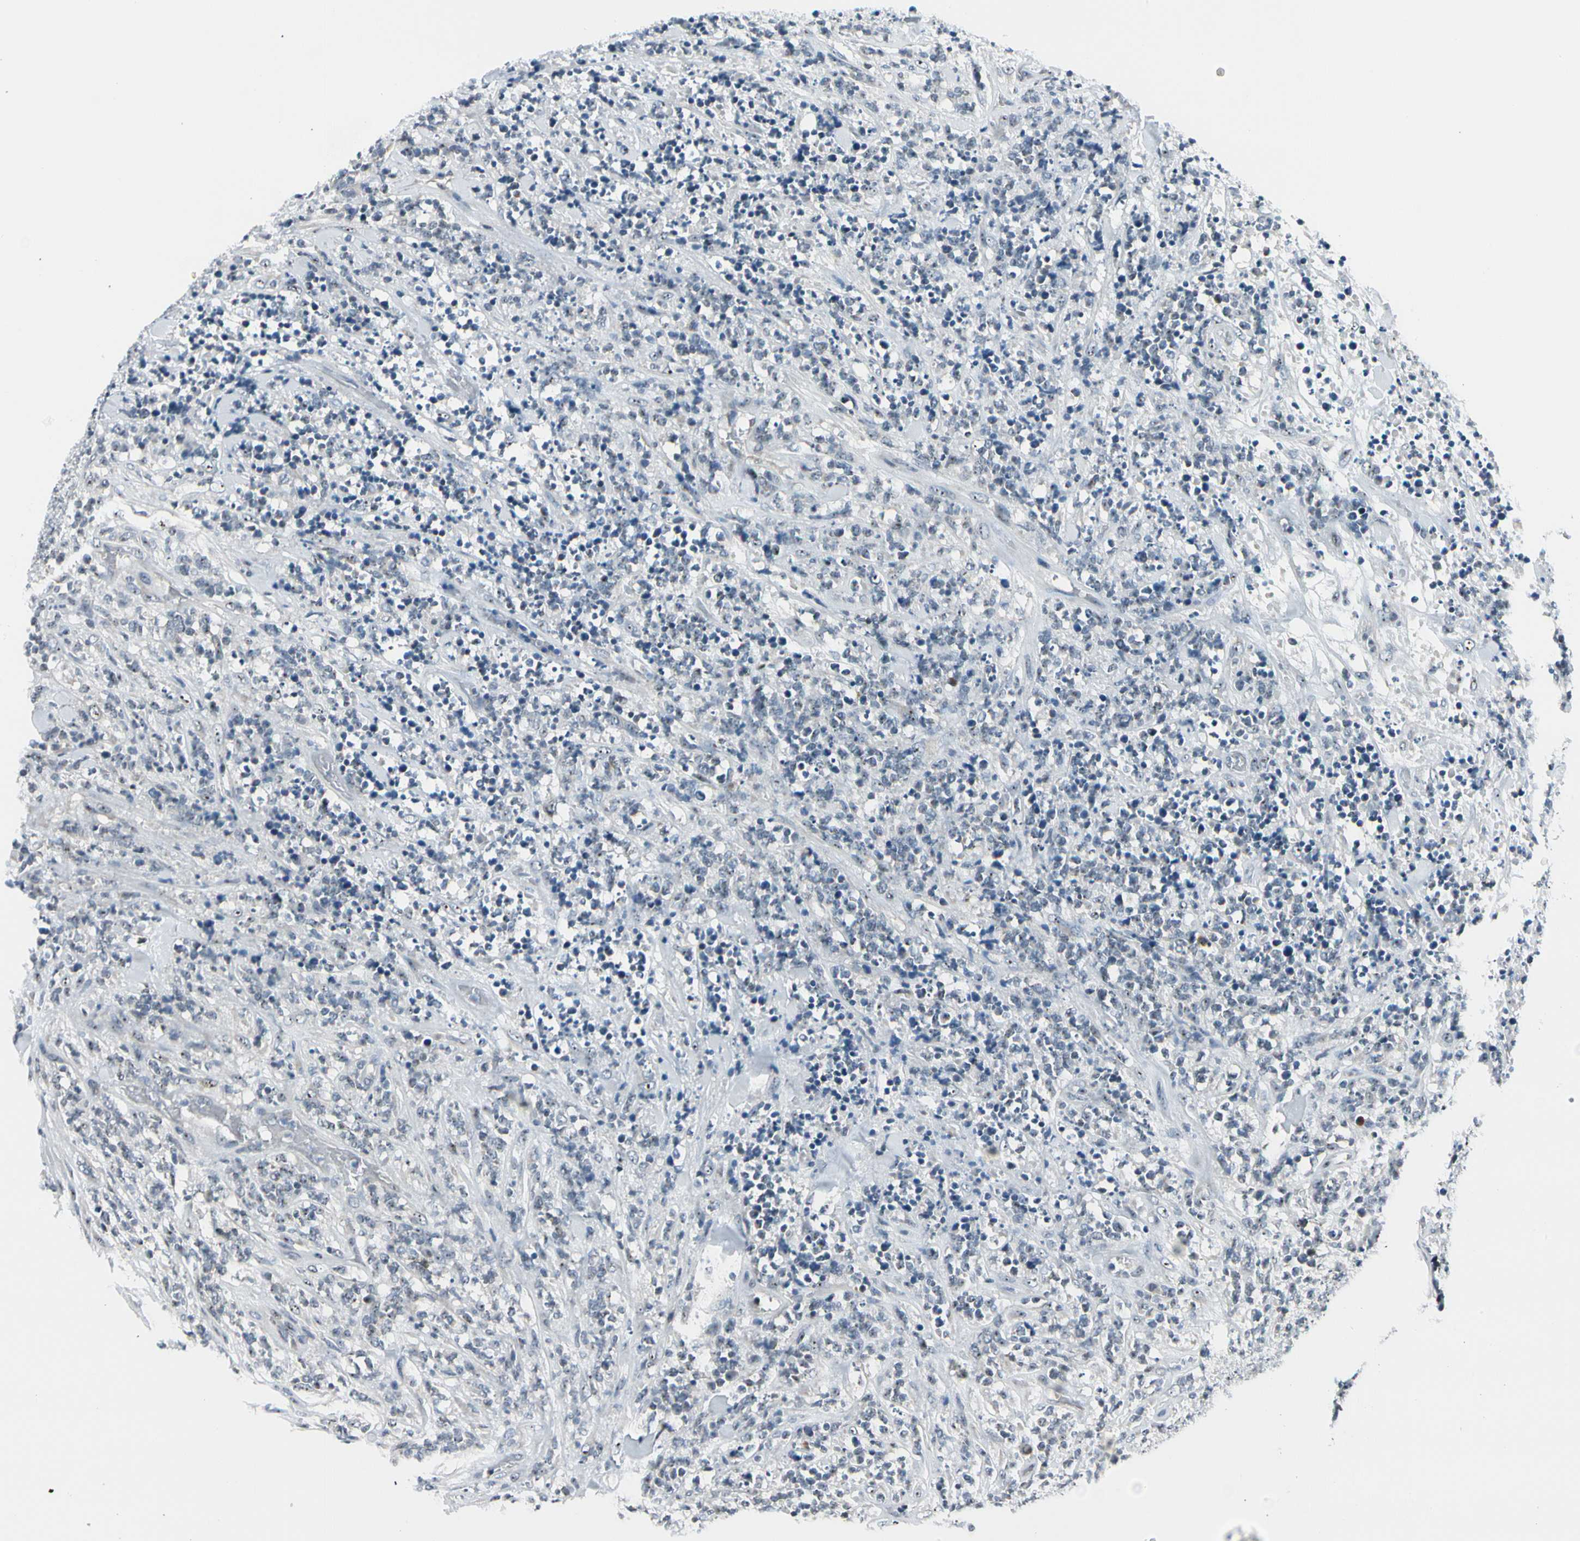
{"staining": {"intensity": "weak", "quantity": "<25%", "location": "nuclear"}, "tissue": "lymphoma", "cell_type": "Tumor cells", "image_type": "cancer", "snomed": [{"axis": "morphology", "description": "Malignant lymphoma, non-Hodgkin's type, High grade"}, {"axis": "topography", "description": "Soft tissue"}], "caption": "This is an immunohistochemistry histopathology image of human lymphoma. There is no positivity in tumor cells.", "gene": "ZSCAN1", "patient": {"sex": "male", "age": 18}}